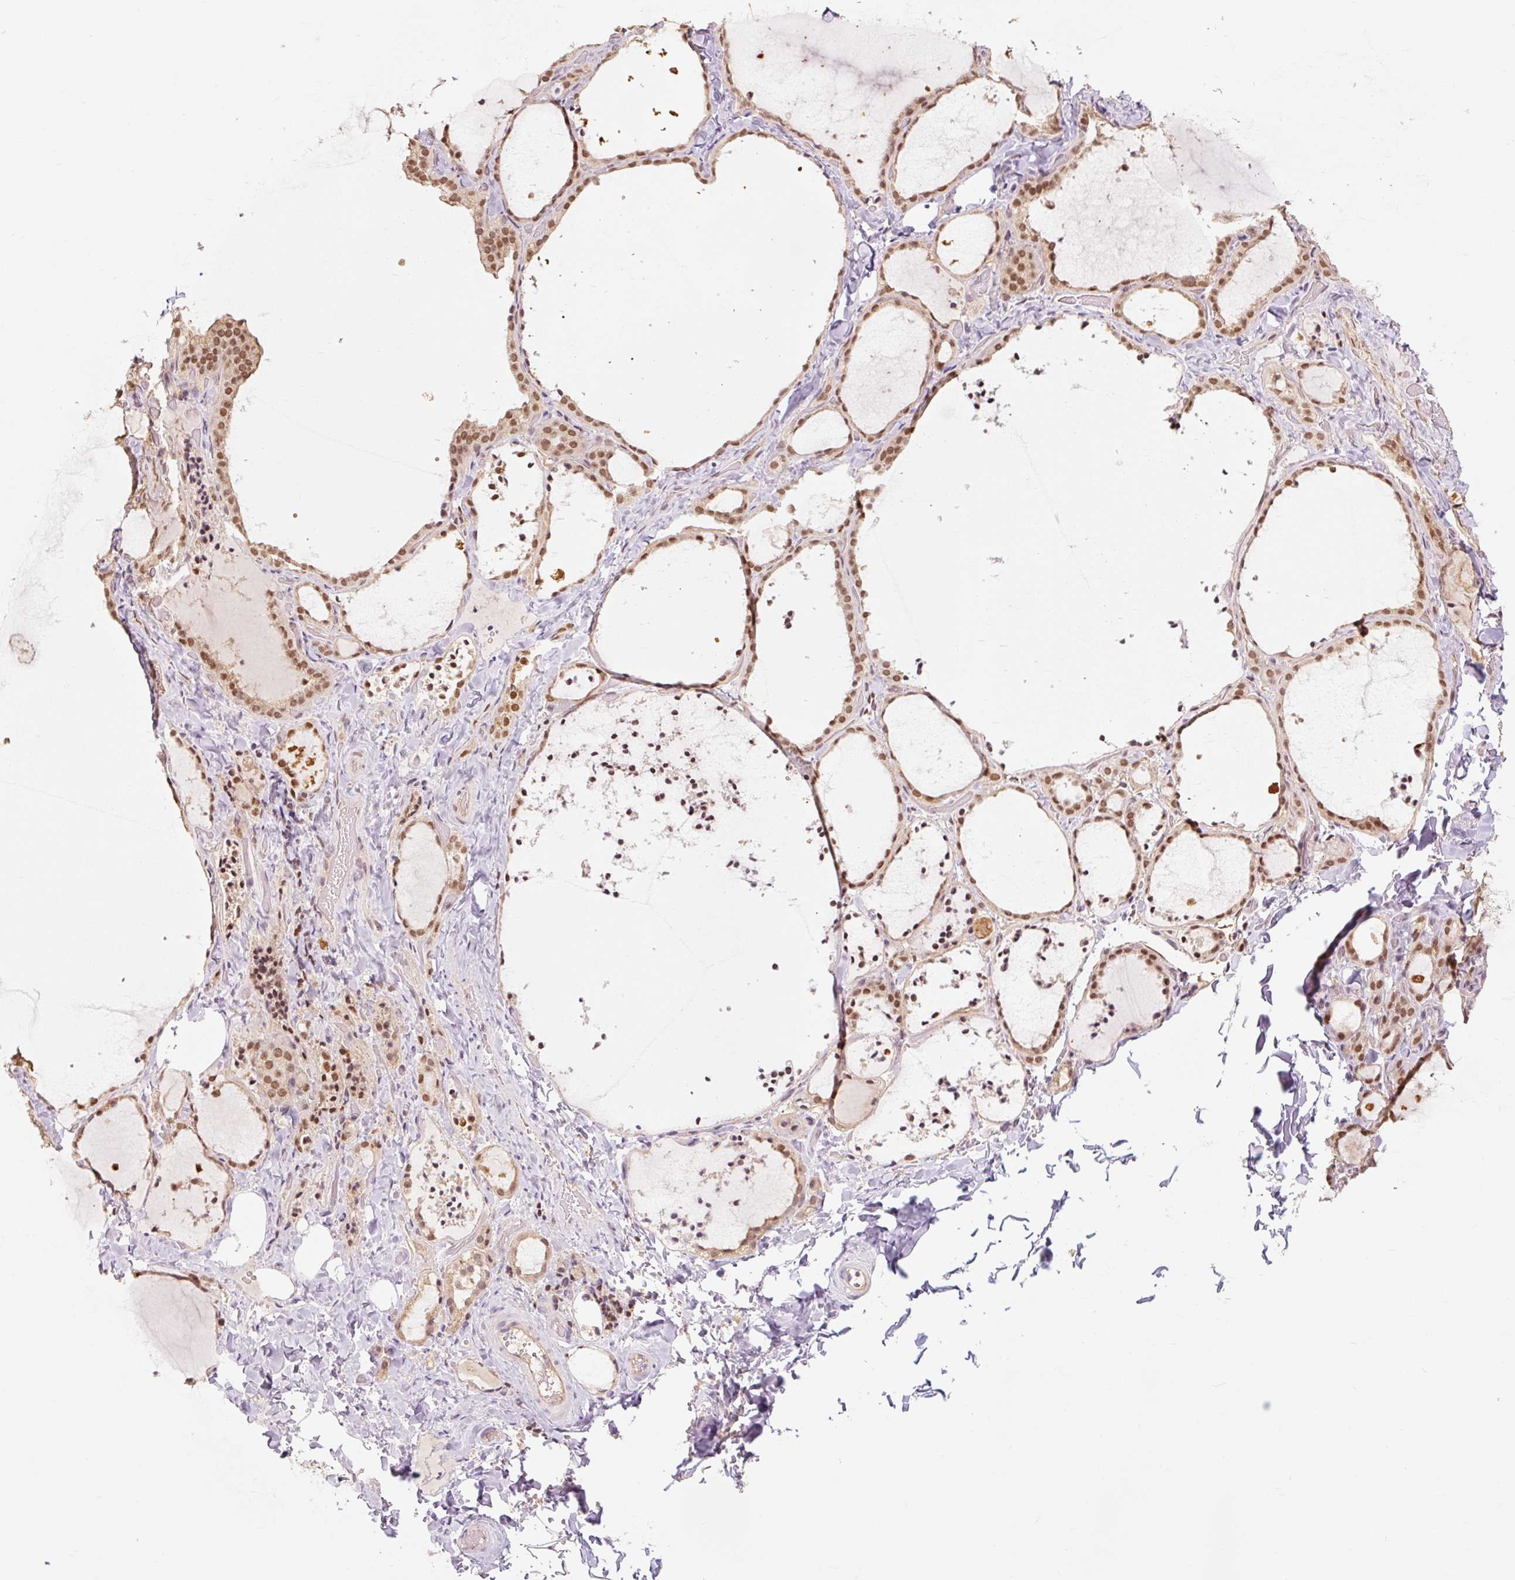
{"staining": {"intensity": "strong", "quantity": ">75%", "location": "nuclear"}, "tissue": "thyroid gland", "cell_type": "Glandular cells", "image_type": "normal", "snomed": [{"axis": "morphology", "description": "Normal tissue, NOS"}, {"axis": "topography", "description": "Thyroid gland"}], "caption": "Immunohistochemical staining of unremarkable human thyroid gland reveals >75% levels of strong nuclear protein positivity in approximately >75% of glandular cells. (DAB = brown stain, brightfield microscopy at high magnification).", "gene": "CSTF1", "patient": {"sex": "female", "age": 22}}